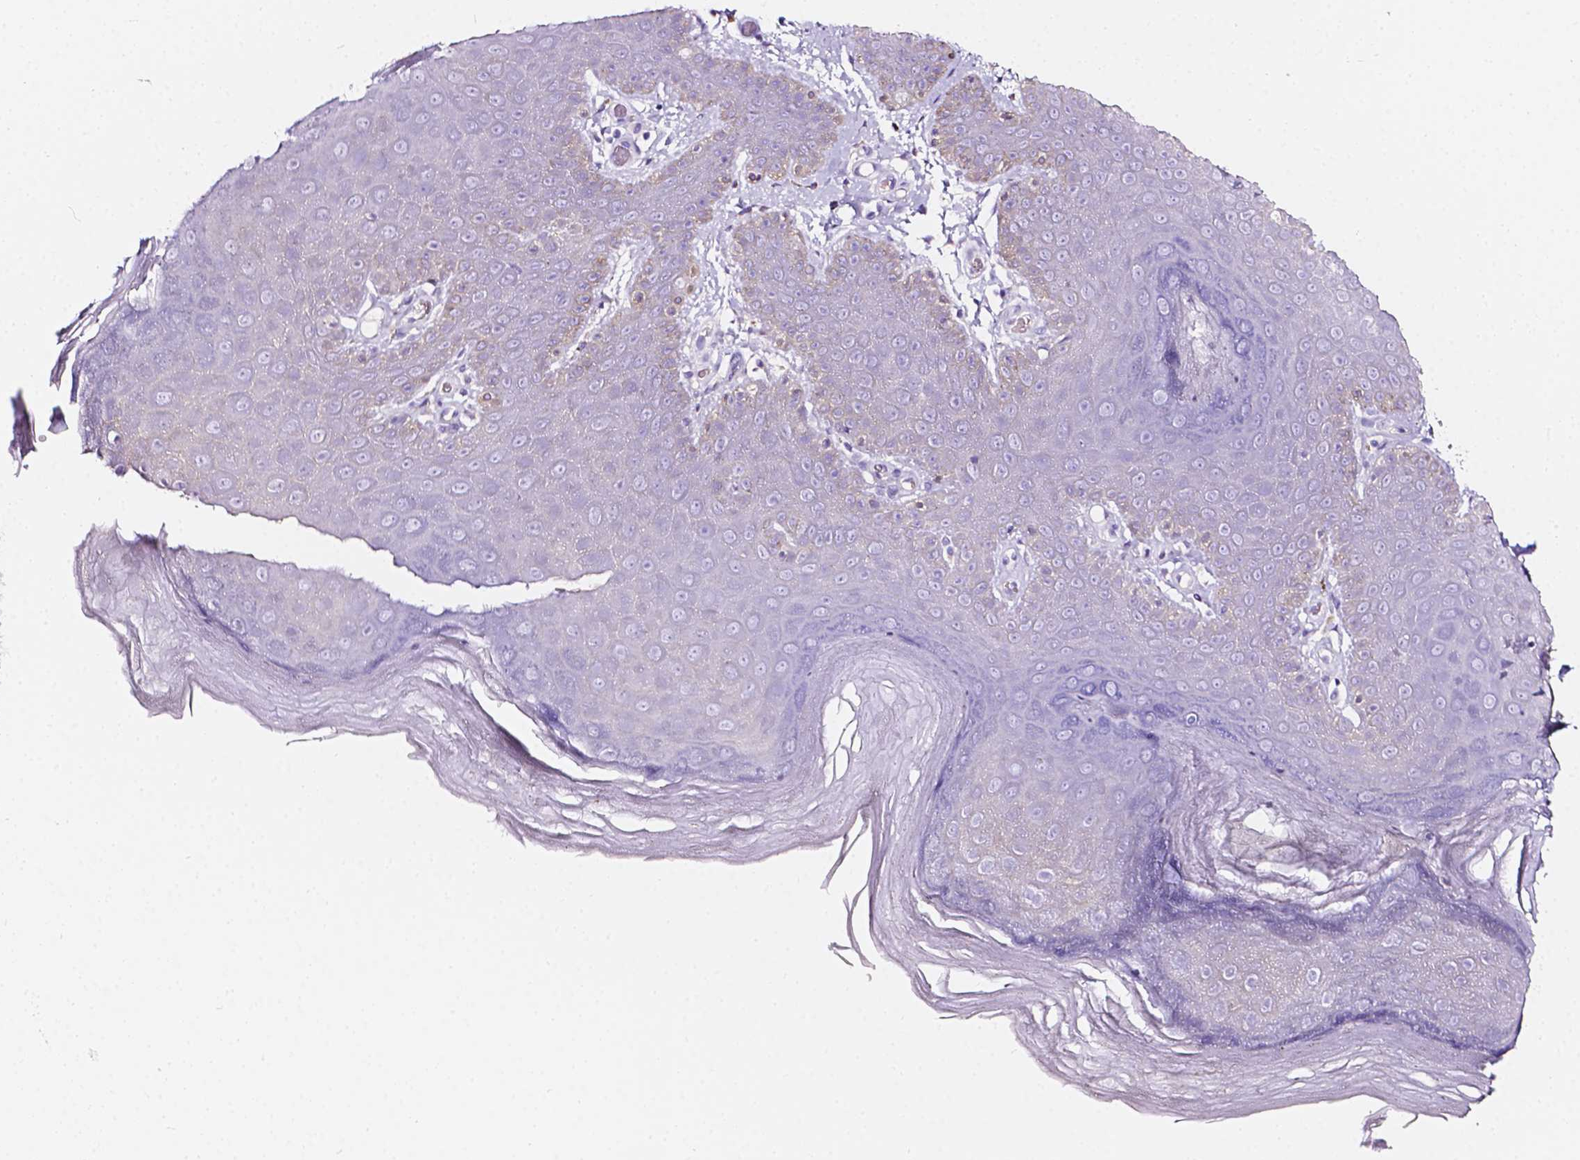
{"staining": {"intensity": "negative", "quantity": "none", "location": "none"}, "tissue": "skin", "cell_type": "Epidermal cells", "image_type": "normal", "snomed": [{"axis": "morphology", "description": "Normal tissue, NOS"}, {"axis": "topography", "description": "Anal"}], "caption": "A micrograph of skin stained for a protein exhibits no brown staining in epidermal cells.", "gene": "CLSTN2", "patient": {"sex": "male", "age": 53}}